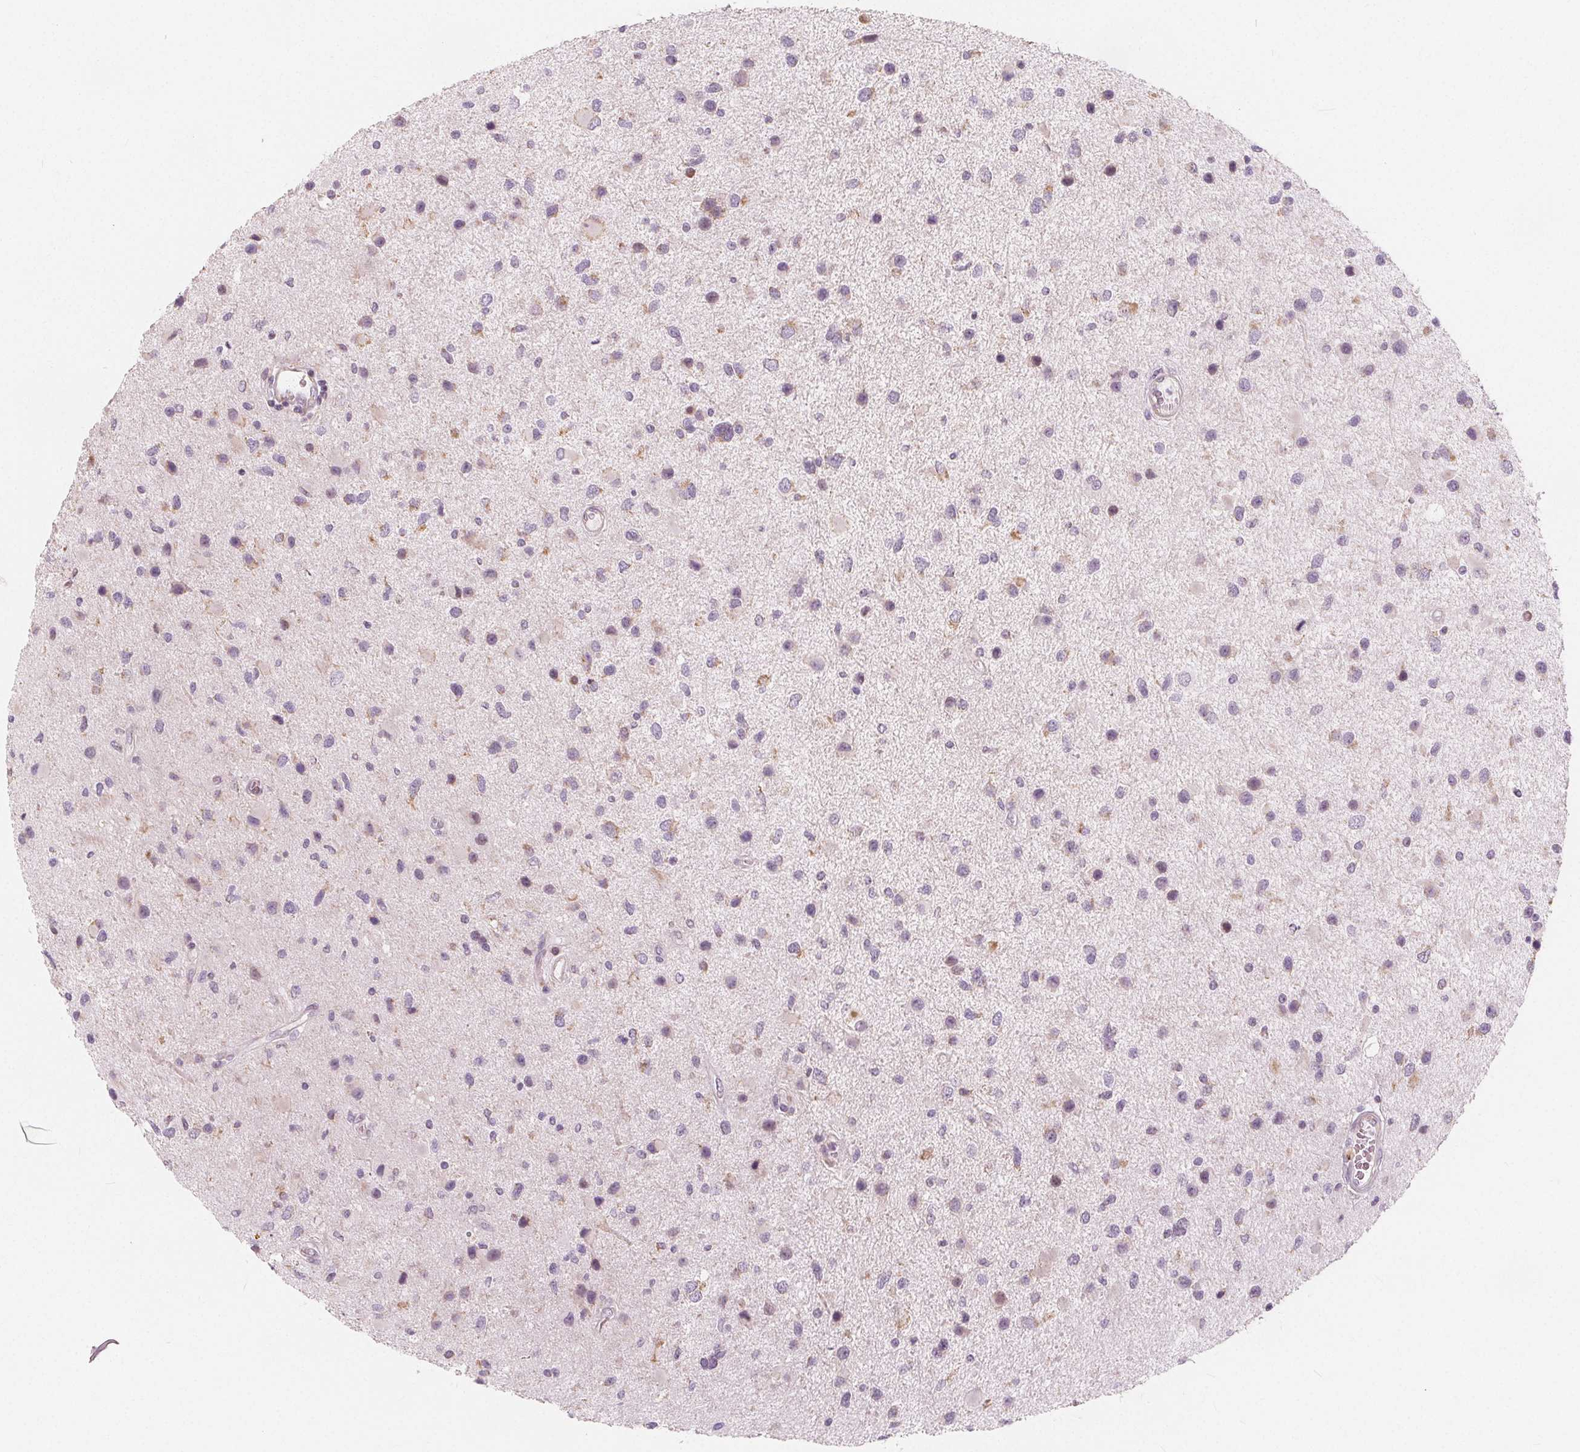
{"staining": {"intensity": "weak", "quantity": "25%-75%", "location": "cytoplasmic/membranous"}, "tissue": "glioma", "cell_type": "Tumor cells", "image_type": "cancer", "snomed": [{"axis": "morphology", "description": "Glioma, malignant, Low grade"}, {"axis": "topography", "description": "Brain"}], "caption": "A brown stain labels weak cytoplasmic/membranous positivity of a protein in glioma tumor cells.", "gene": "NUP210L", "patient": {"sex": "female", "age": 32}}